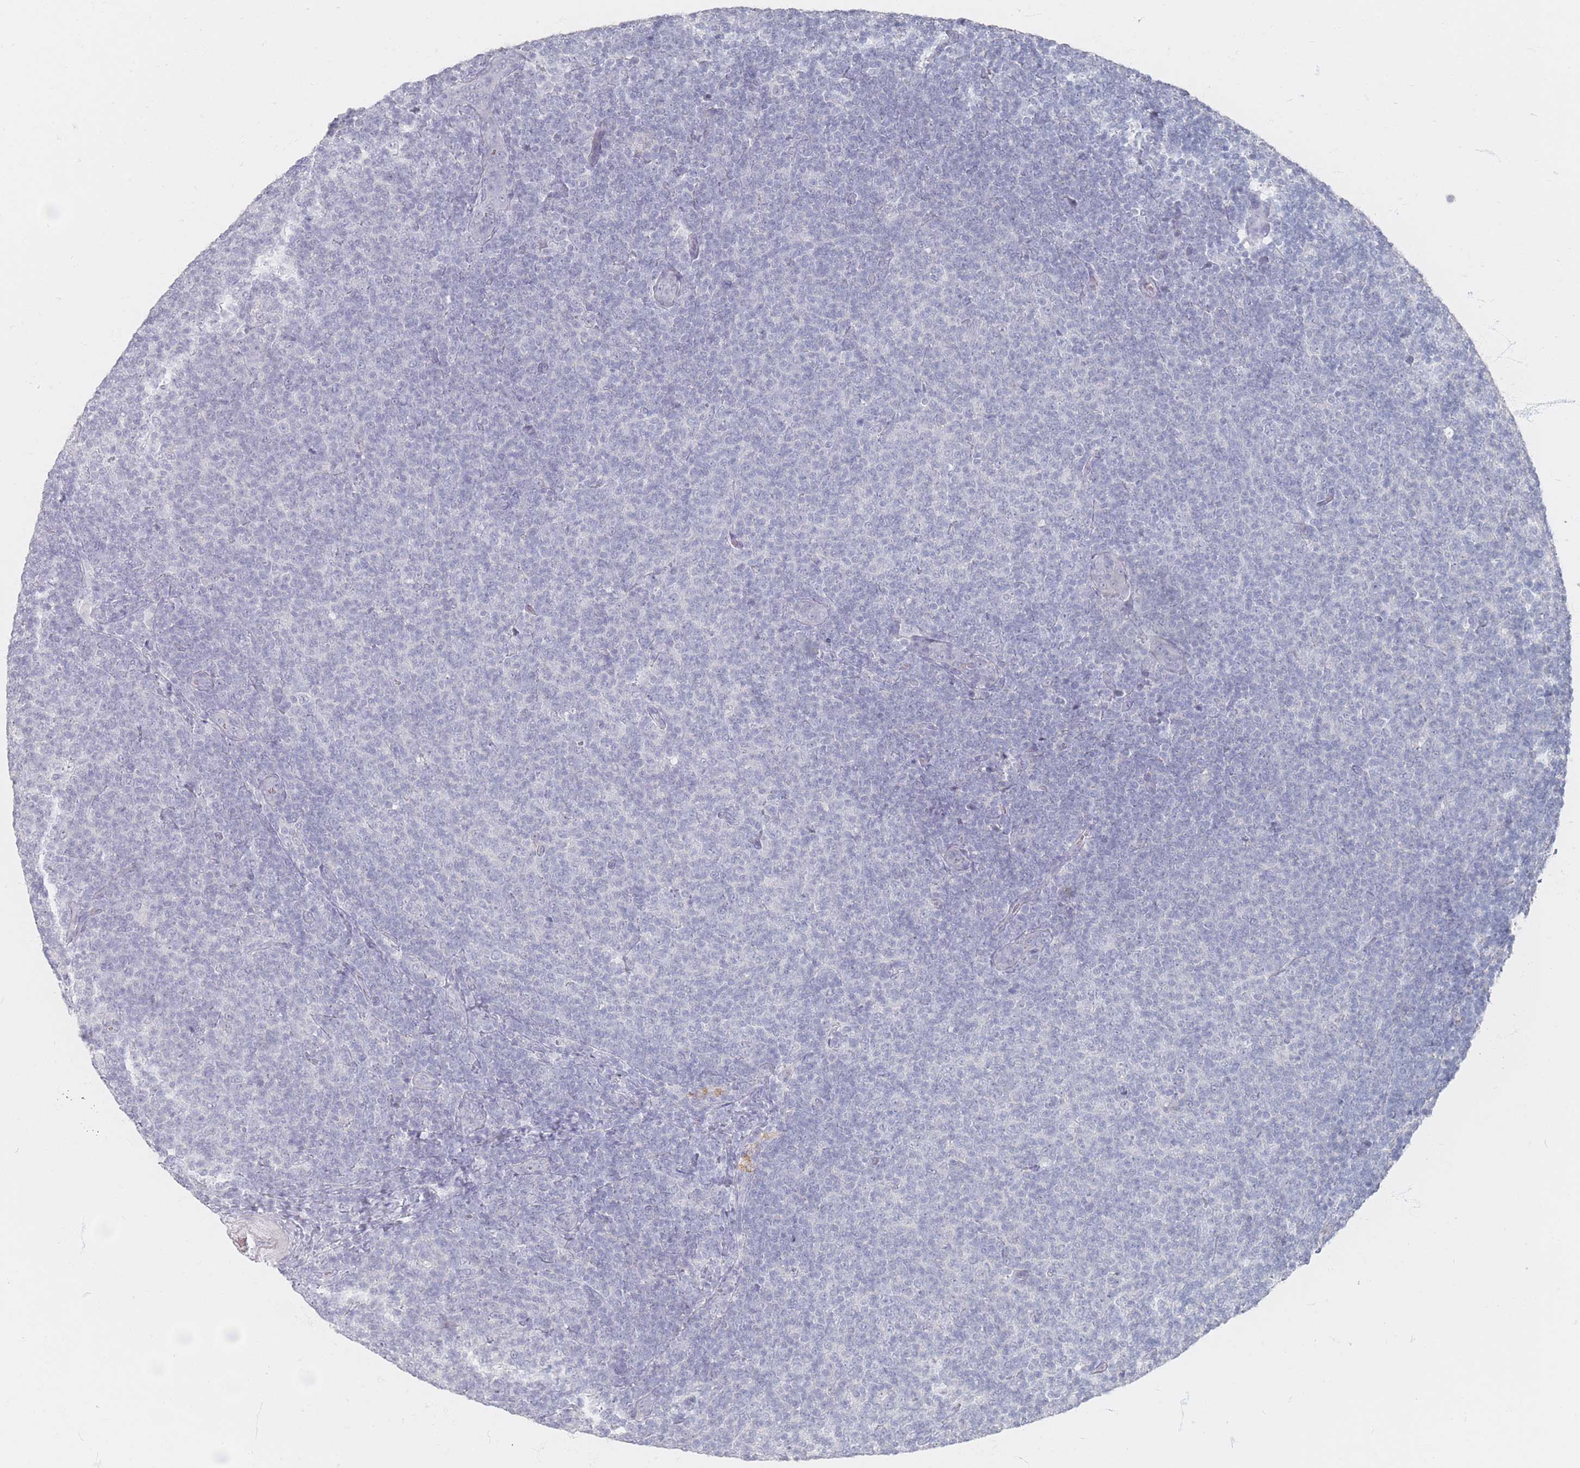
{"staining": {"intensity": "negative", "quantity": "none", "location": "none"}, "tissue": "lymphoma", "cell_type": "Tumor cells", "image_type": "cancer", "snomed": [{"axis": "morphology", "description": "Malignant lymphoma, non-Hodgkin's type, Low grade"}, {"axis": "topography", "description": "Lymph node"}], "caption": "Tumor cells are negative for protein expression in human lymphoma.", "gene": "HELZ2", "patient": {"sex": "male", "age": 66}}